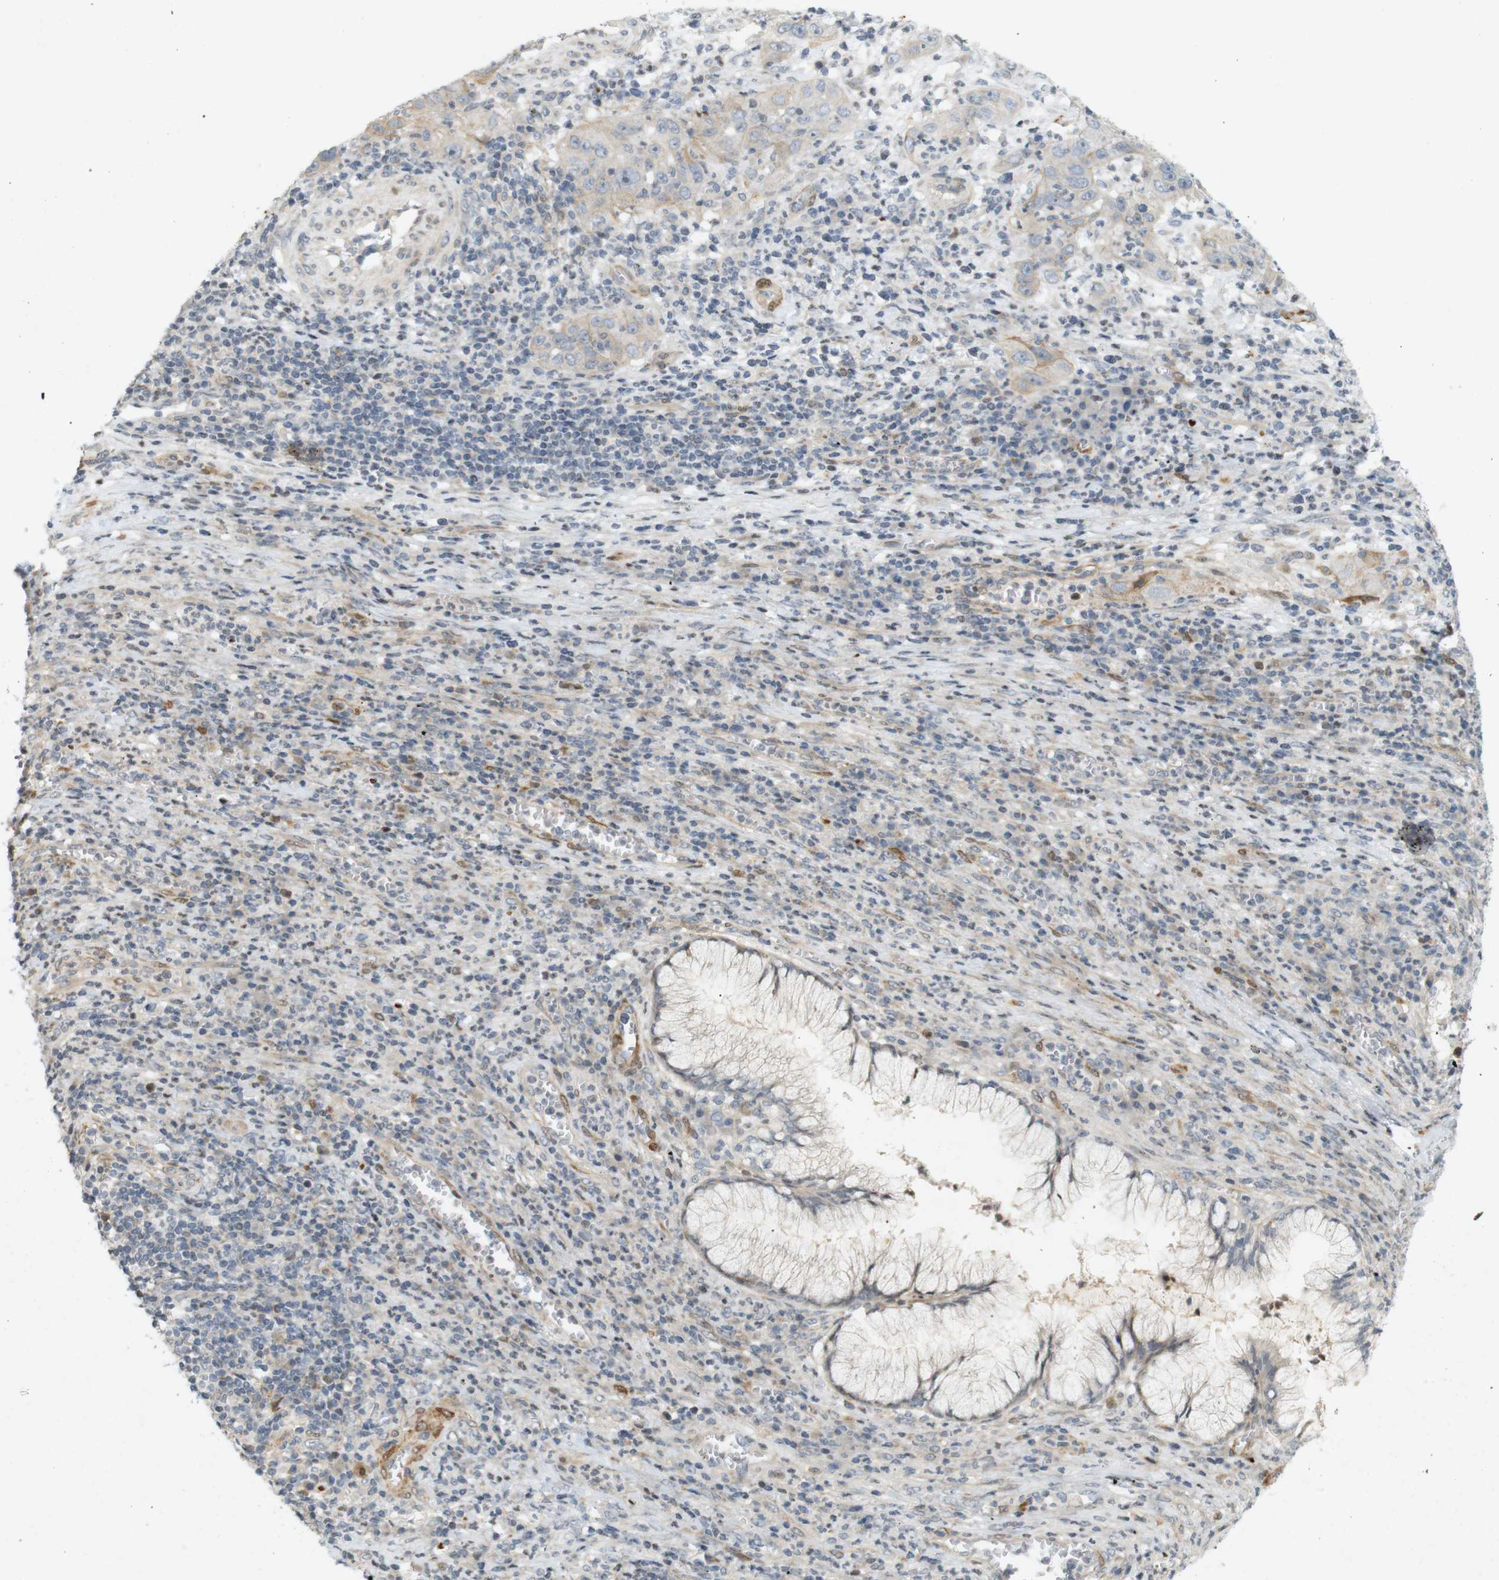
{"staining": {"intensity": "weak", "quantity": ">75%", "location": "cytoplasmic/membranous"}, "tissue": "cervical cancer", "cell_type": "Tumor cells", "image_type": "cancer", "snomed": [{"axis": "morphology", "description": "Squamous cell carcinoma, NOS"}, {"axis": "topography", "description": "Cervix"}], "caption": "Protein analysis of squamous cell carcinoma (cervical) tissue exhibits weak cytoplasmic/membranous positivity in about >75% of tumor cells.", "gene": "PPP1R14A", "patient": {"sex": "female", "age": 32}}